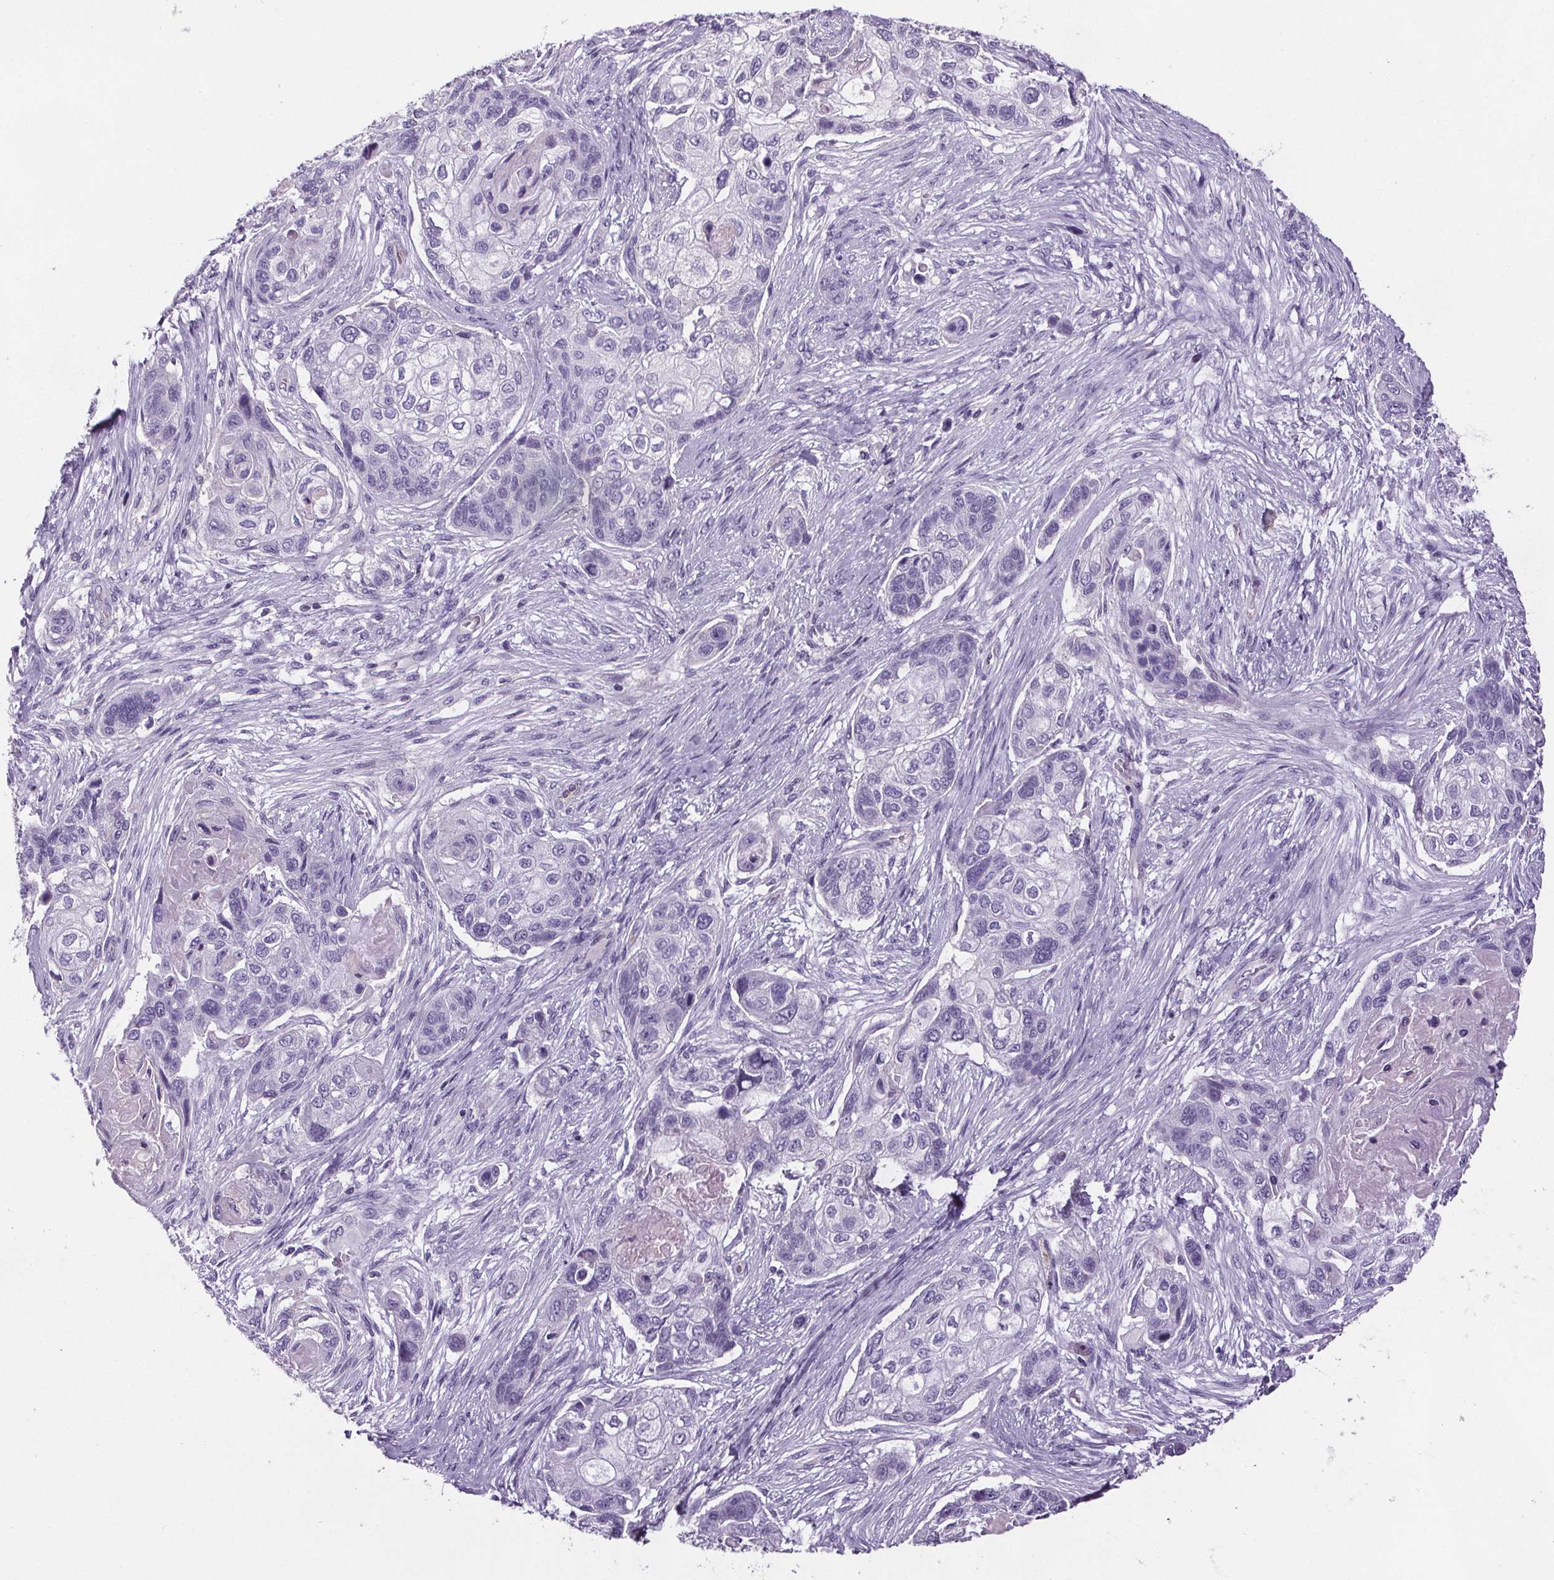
{"staining": {"intensity": "negative", "quantity": "none", "location": "none"}, "tissue": "lung cancer", "cell_type": "Tumor cells", "image_type": "cancer", "snomed": [{"axis": "morphology", "description": "Squamous cell carcinoma, NOS"}, {"axis": "topography", "description": "Lung"}], "caption": "Tumor cells show no significant protein positivity in lung squamous cell carcinoma.", "gene": "CD5L", "patient": {"sex": "male", "age": 69}}